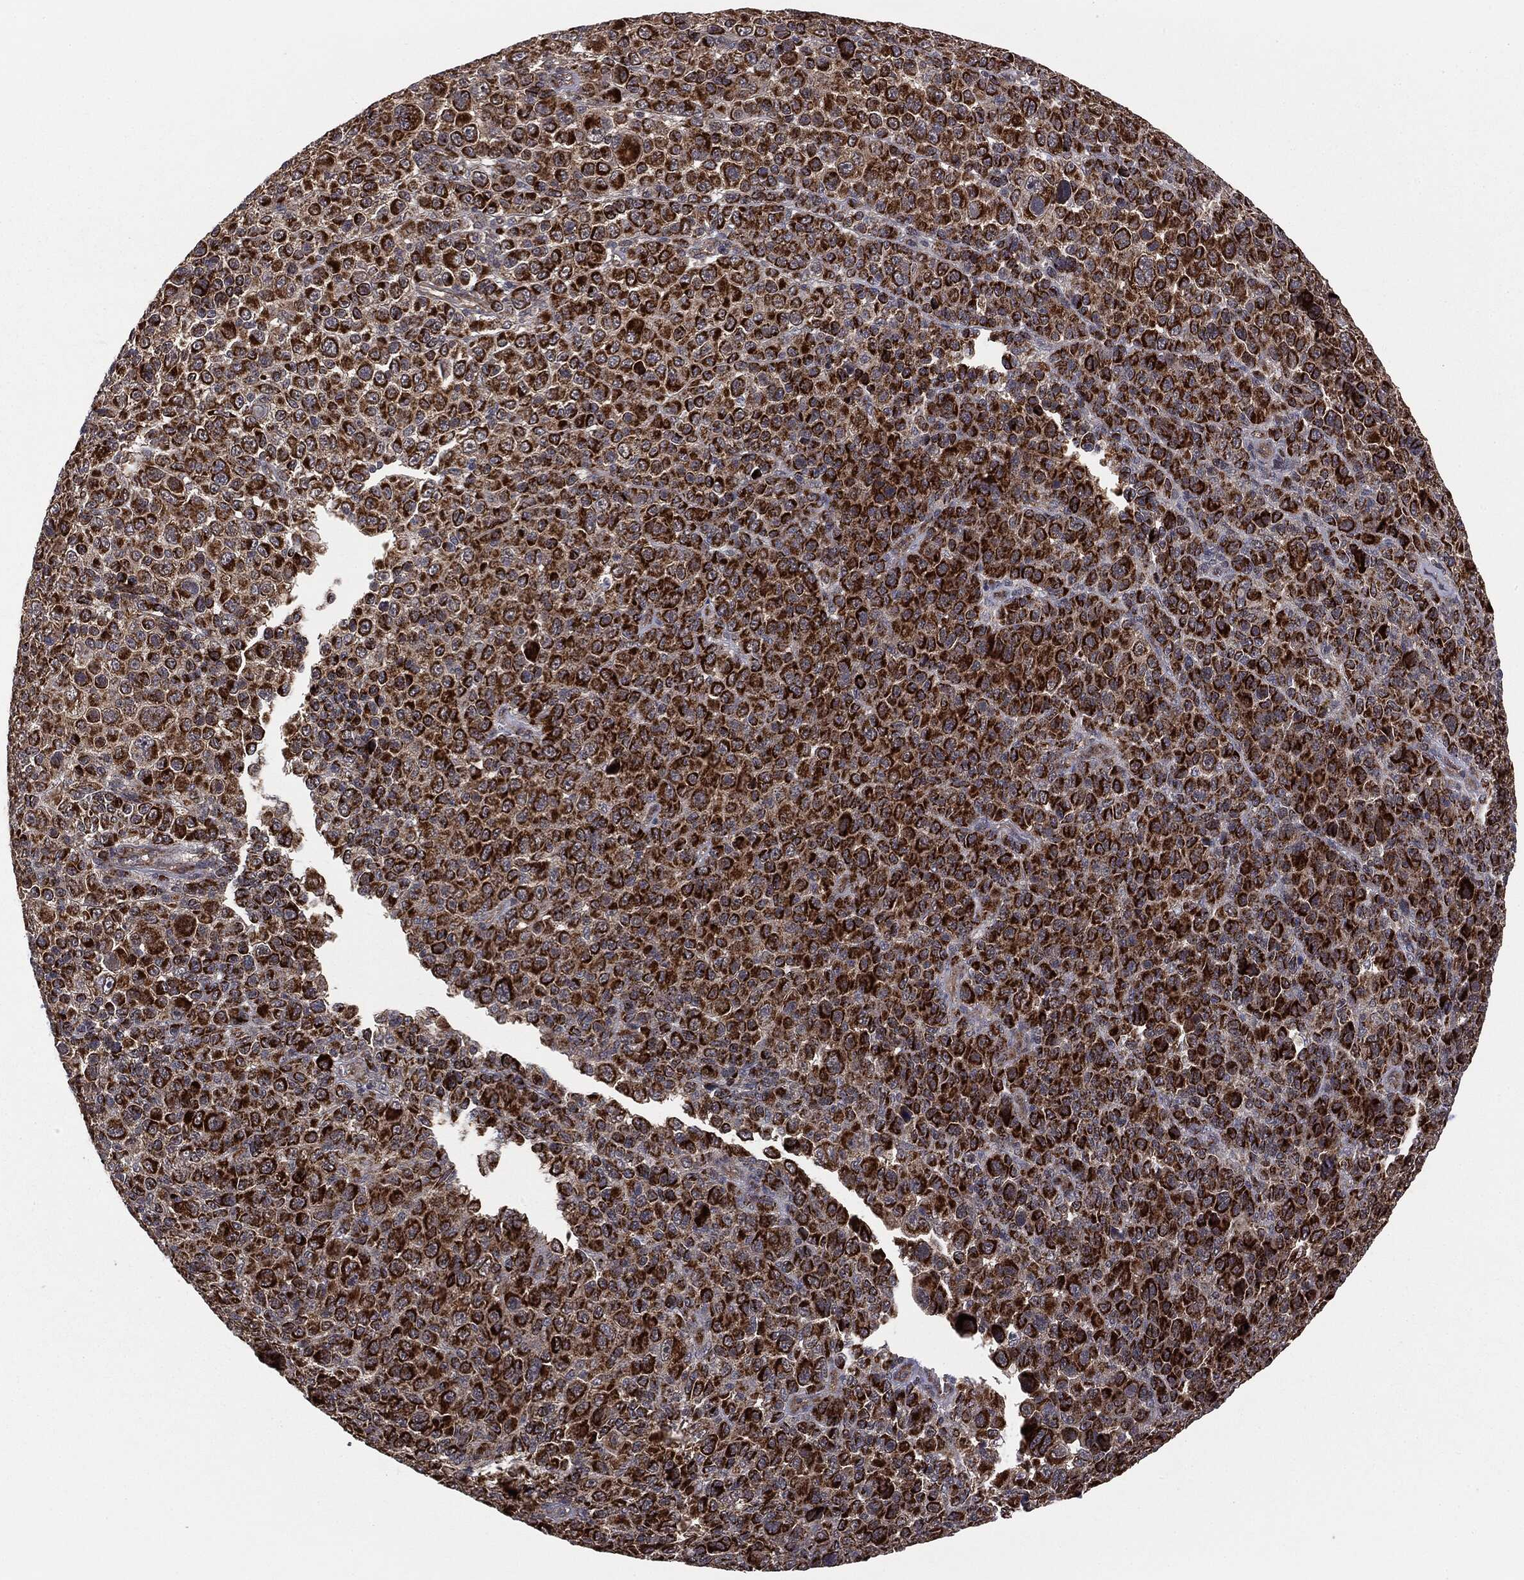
{"staining": {"intensity": "strong", "quantity": ">75%", "location": "cytoplasmic/membranous"}, "tissue": "melanoma", "cell_type": "Tumor cells", "image_type": "cancer", "snomed": [{"axis": "morphology", "description": "Malignant melanoma, NOS"}, {"axis": "topography", "description": "Skin"}], "caption": "Malignant melanoma tissue demonstrates strong cytoplasmic/membranous staining in approximately >75% of tumor cells", "gene": "MTOR", "patient": {"sex": "female", "age": 57}}